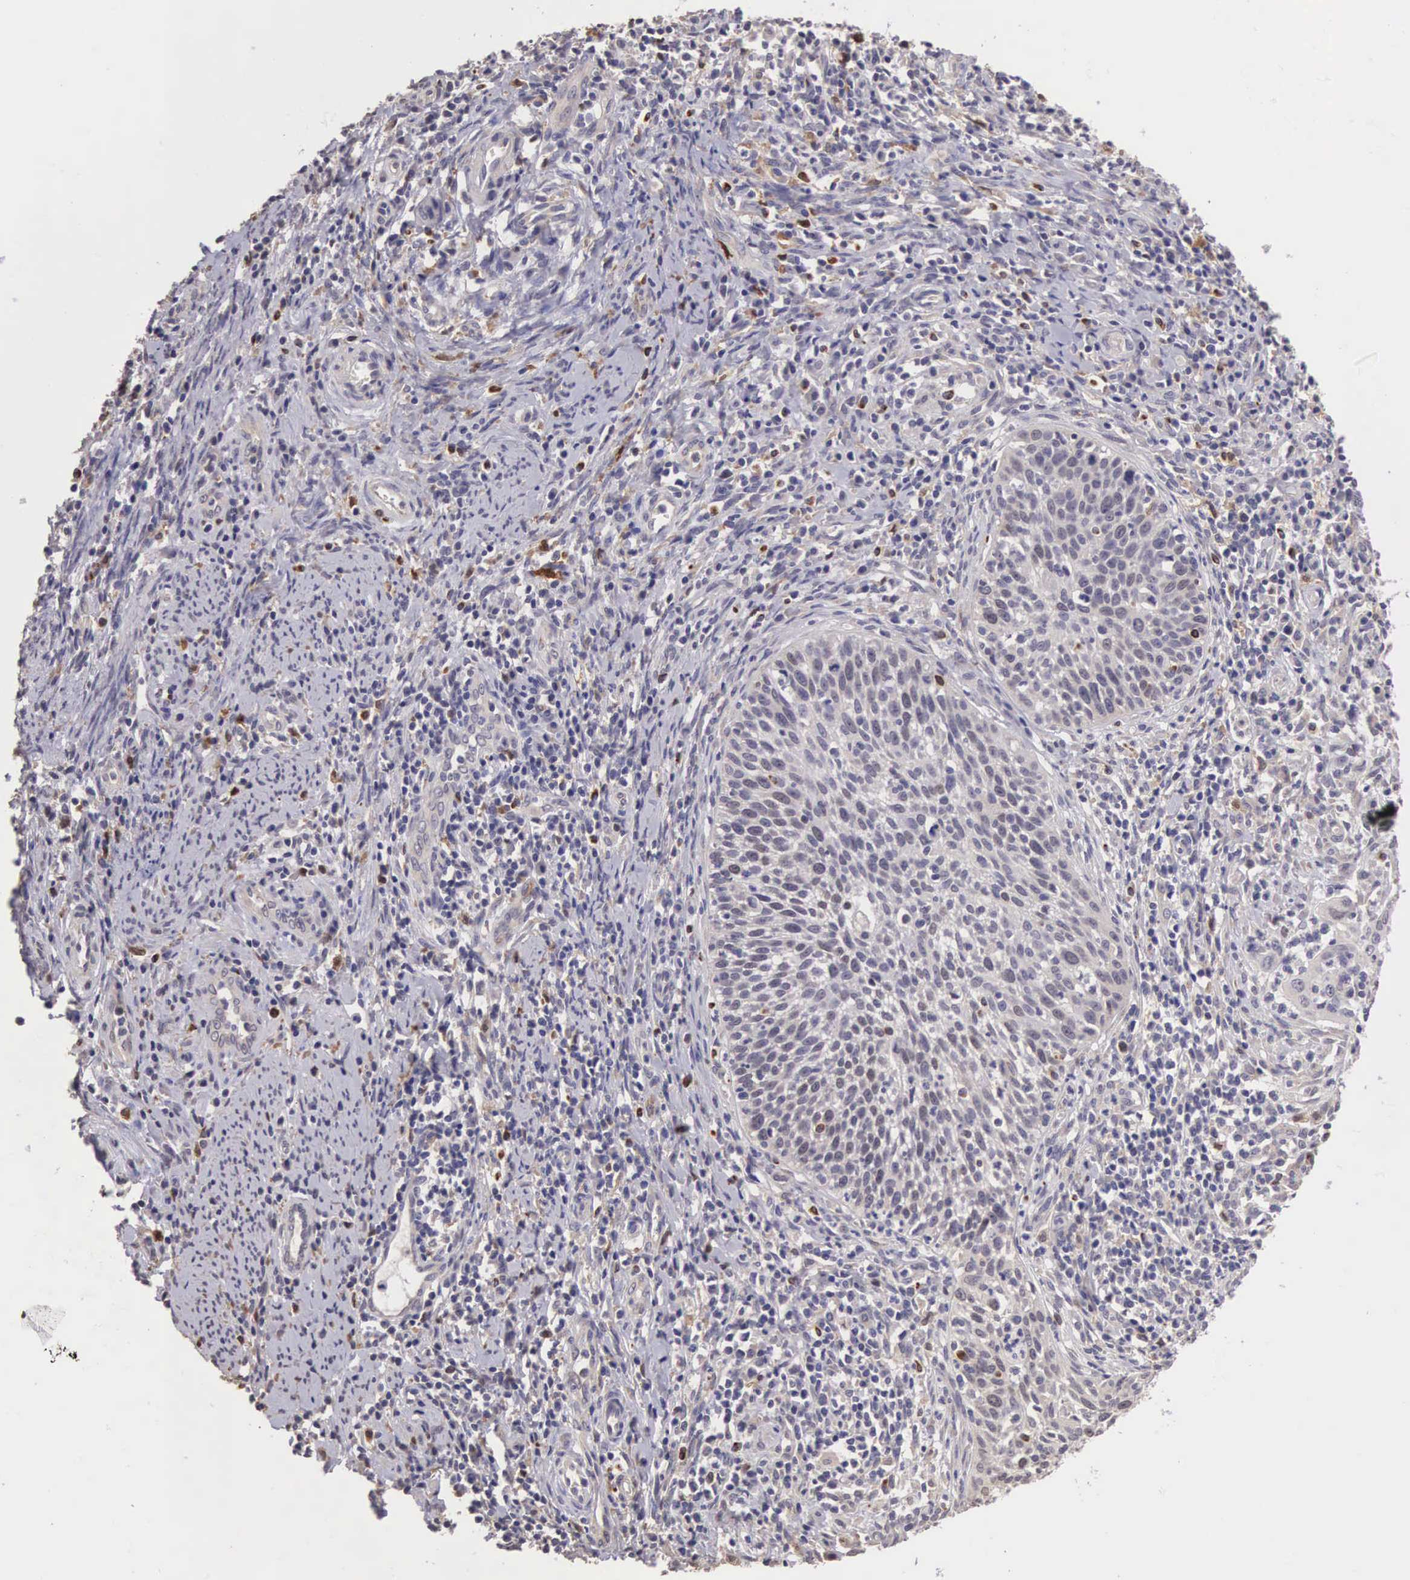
{"staining": {"intensity": "weak", "quantity": "<25%", "location": "nuclear"}, "tissue": "cervical cancer", "cell_type": "Tumor cells", "image_type": "cancer", "snomed": [{"axis": "morphology", "description": "Squamous cell carcinoma, NOS"}, {"axis": "topography", "description": "Cervix"}], "caption": "Immunohistochemistry of cervical squamous cell carcinoma exhibits no positivity in tumor cells.", "gene": "CDC45", "patient": {"sex": "female", "age": 41}}